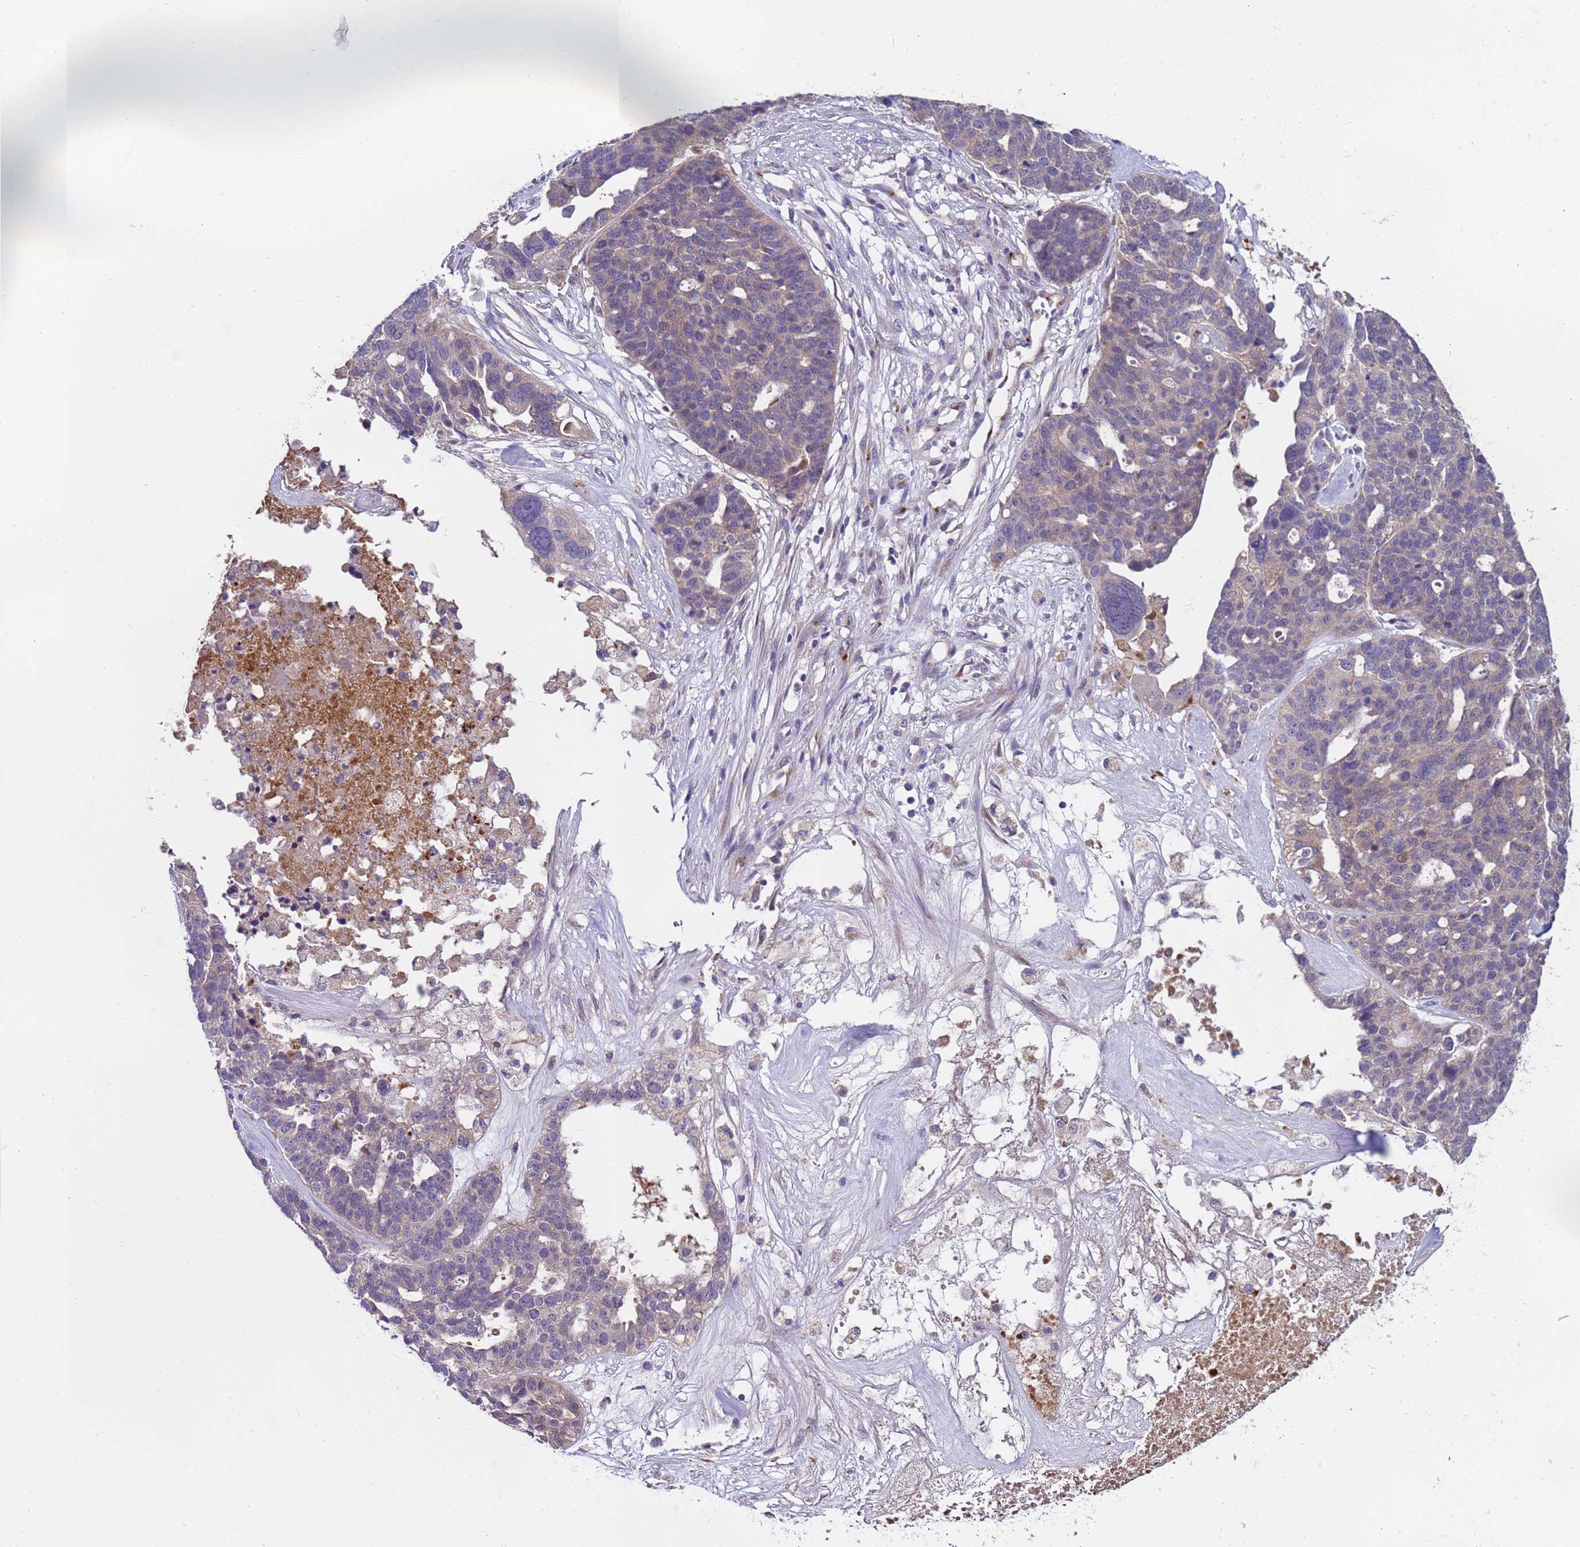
{"staining": {"intensity": "weak", "quantity": "25%-75%", "location": "cytoplasmic/membranous"}, "tissue": "ovarian cancer", "cell_type": "Tumor cells", "image_type": "cancer", "snomed": [{"axis": "morphology", "description": "Cystadenocarcinoma, serous, NOS"}, {"axis": "topography", "description": "Ovary"}], "caption": "Ovarian serous cystadenocarcinoma stained with IHC exhibits weak cytoplasmic/membranous expression in about 25%-75% of tumor cells. Using DAB (3,3'-diaminobenzidine) (brown) and hematoxylin (blue) stains, captured at high magnification using brightfield microscopy.", "gene": "ZNF248", "patient": {"sex": "female", "age": 59}}